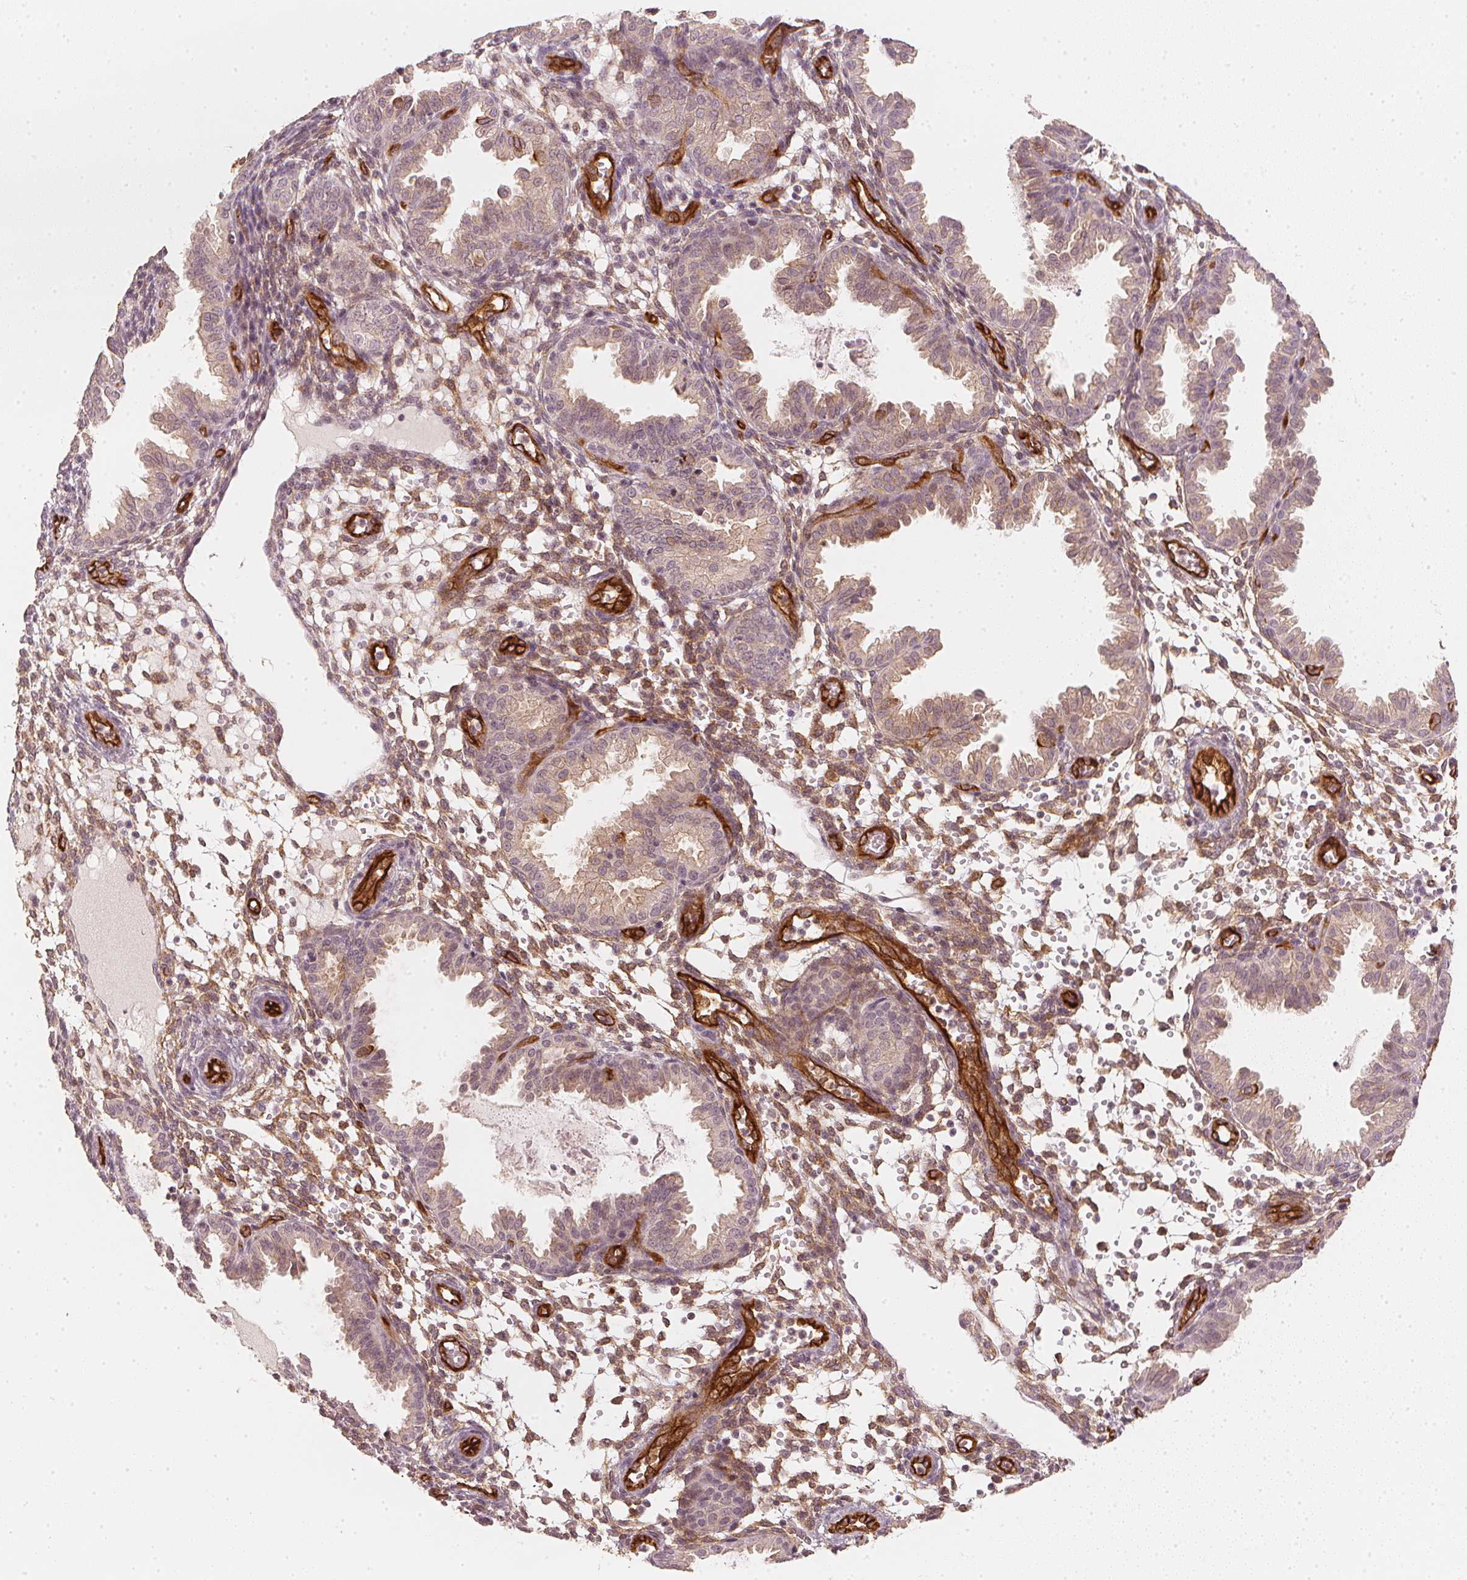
{"staining": {"intensity": "weak", "quantity": ">75%", "location": "cytoplasmic/membranous"}, "tissue": "endometrium", "cell_type": "Cells in endometrial stroma", "image_type": "normal", "snomed": [{"axis": "morphology", "description": "Normal tissue, NOS"}, {"axis": "topography", "description": "Endometrium"}], "caption": "Immunohistochemistry (DAB (3,3'-diaminobenzidine)) staining of unremarkable human endometrium reveals weak cytoplasmic/membranous protein staining in about >75% of cells in endometrial stroma. Using DAB (brown) and hematoxylin (blue) stains, captured at high magnification using brightfield microscopy.", "gene": "CIB1", "patient": {"sex": "female", "age": 33}}